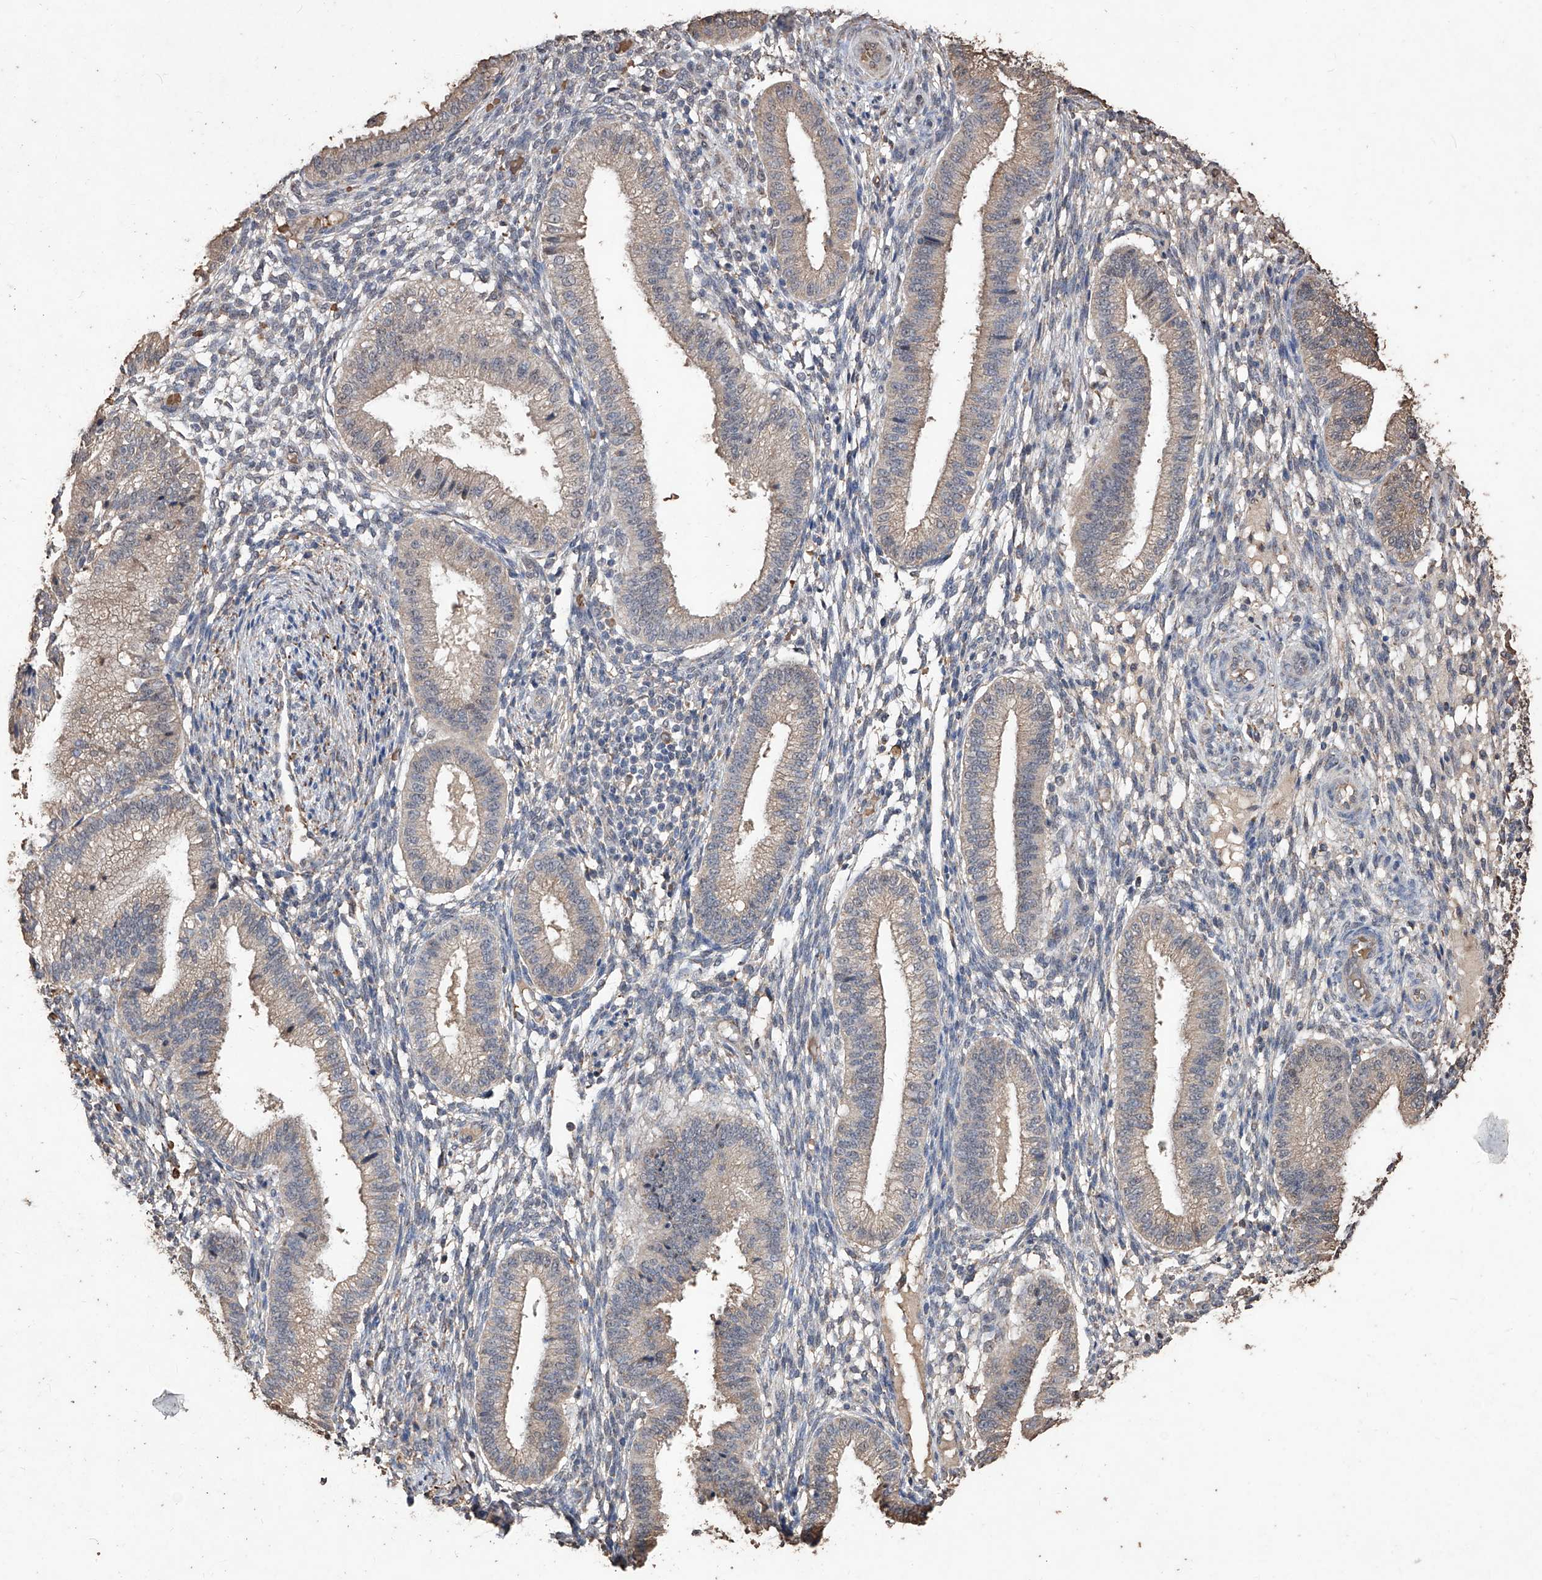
{"staining": {"intensity": "negative", "quantity": "none", "location": "none"}, "tissue": "endometrium", "cell_type": "Cells in endometrial stroma", "image_type": "normal", "snomed": [{"axis": "morphology", "description": "Normal tissue, NOS"}, {"axis": "topography", "description": "Endometrium"}], "caption": "Immunohistochemical staining of benign endometrium displays no significant expression in cells in endometrial stroma. (DAB IHC, high magnification).", "gene": "EML1", "patient": {"sex": "female", "age": 39}}